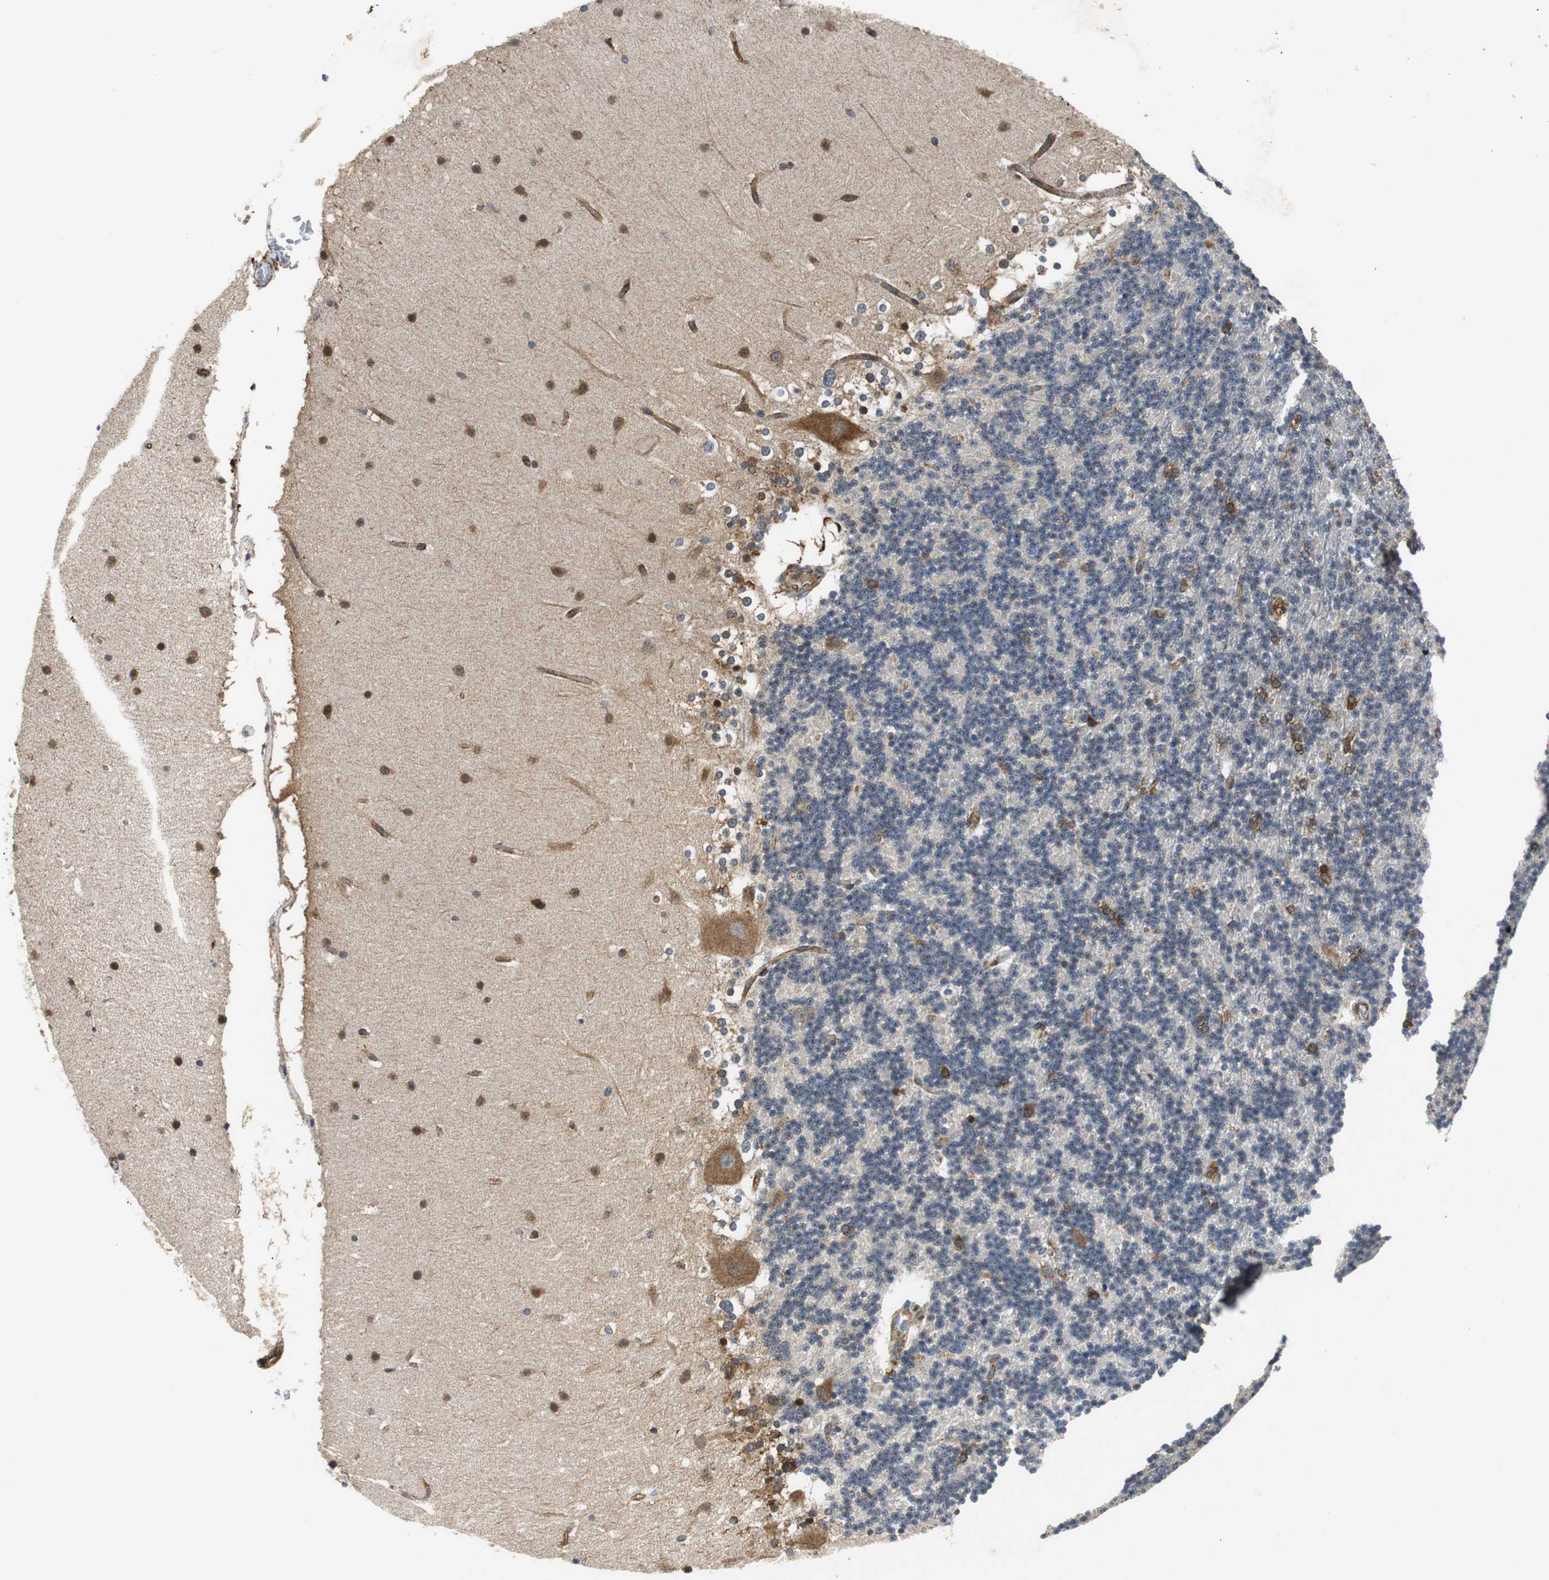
{"staining": {"intensity": "strong", "quantity": "<25%", "location": "cytoplasmic/membranous"}, "tissue": "cerebellum", "cell_type": "Cells in granular layer", "image_type": "normal", "snomed": [{"axis": "morphology", "description": "Normal tissue, NOS"}, {"axis": "topography", "description": "Cerebellum"}], "caption": "Immunohistochemical staining of unremarkable cerebellum displays medium levels of strong cytoplasmic/membranous staining in about <25% of cells in granular layer.", "gene": "ISCU", "patient": {"sex": "female", "age": 19}}